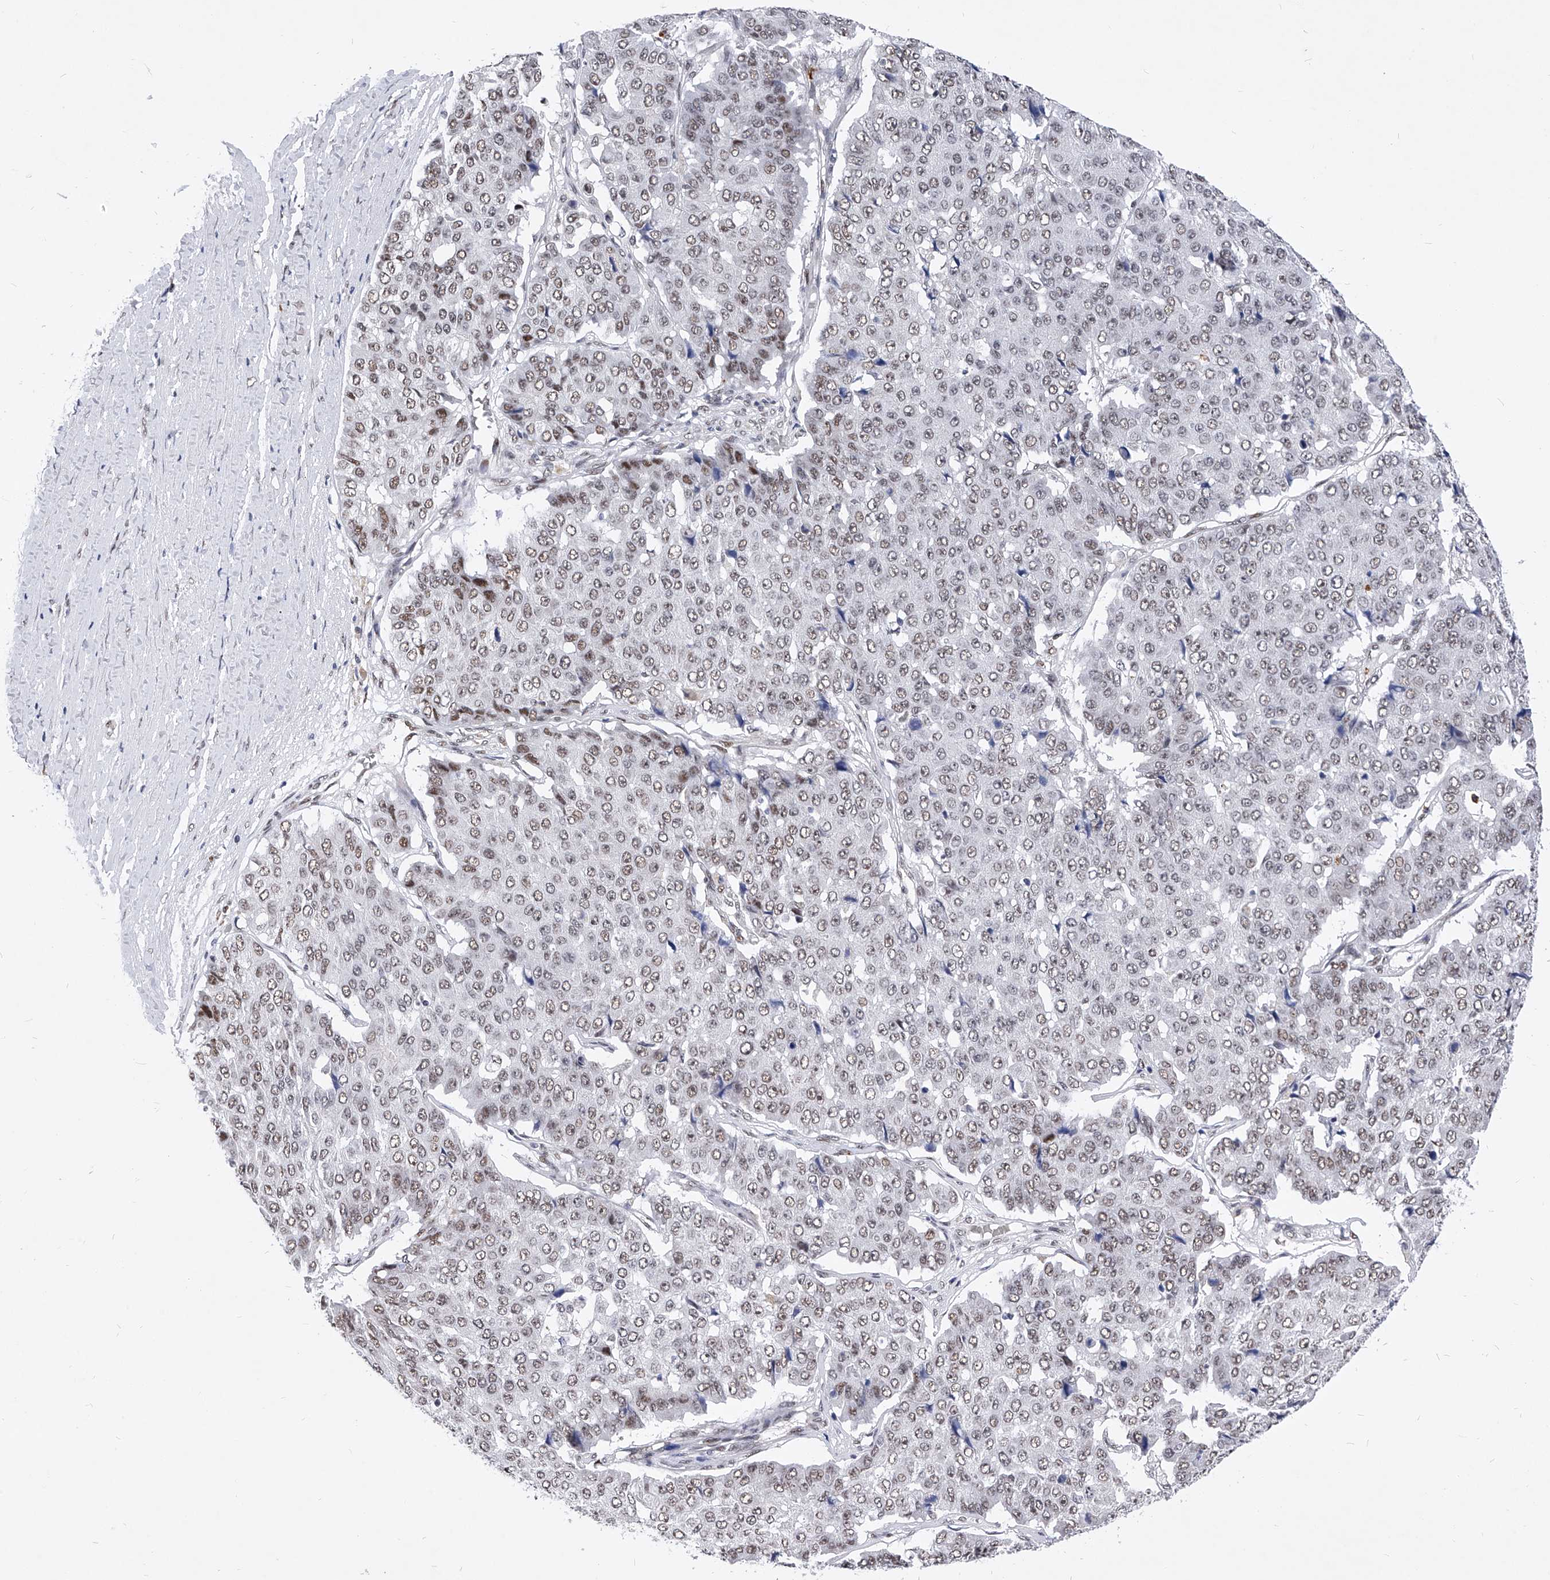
{"staining": {"intensity": "weak", "quantity": ">75%", "location": "nuclear"}, "tissue": "pancreatic cancer", "cell_type": "Tumor cells", "image_type": "cancer", "snomed": [{"axis": "morphology", "description": "Adenocarcinoma, NOS"}, {"axis": "topography", "description": "Pancreas"}], "caption": "Human pancreatic cancer stained for a protein (brown) displays weak nuclear positive positivity in approximately >75% of tumor cells.", "gene": "TESK2", "patient": {"sex": "male", "age": 50}}